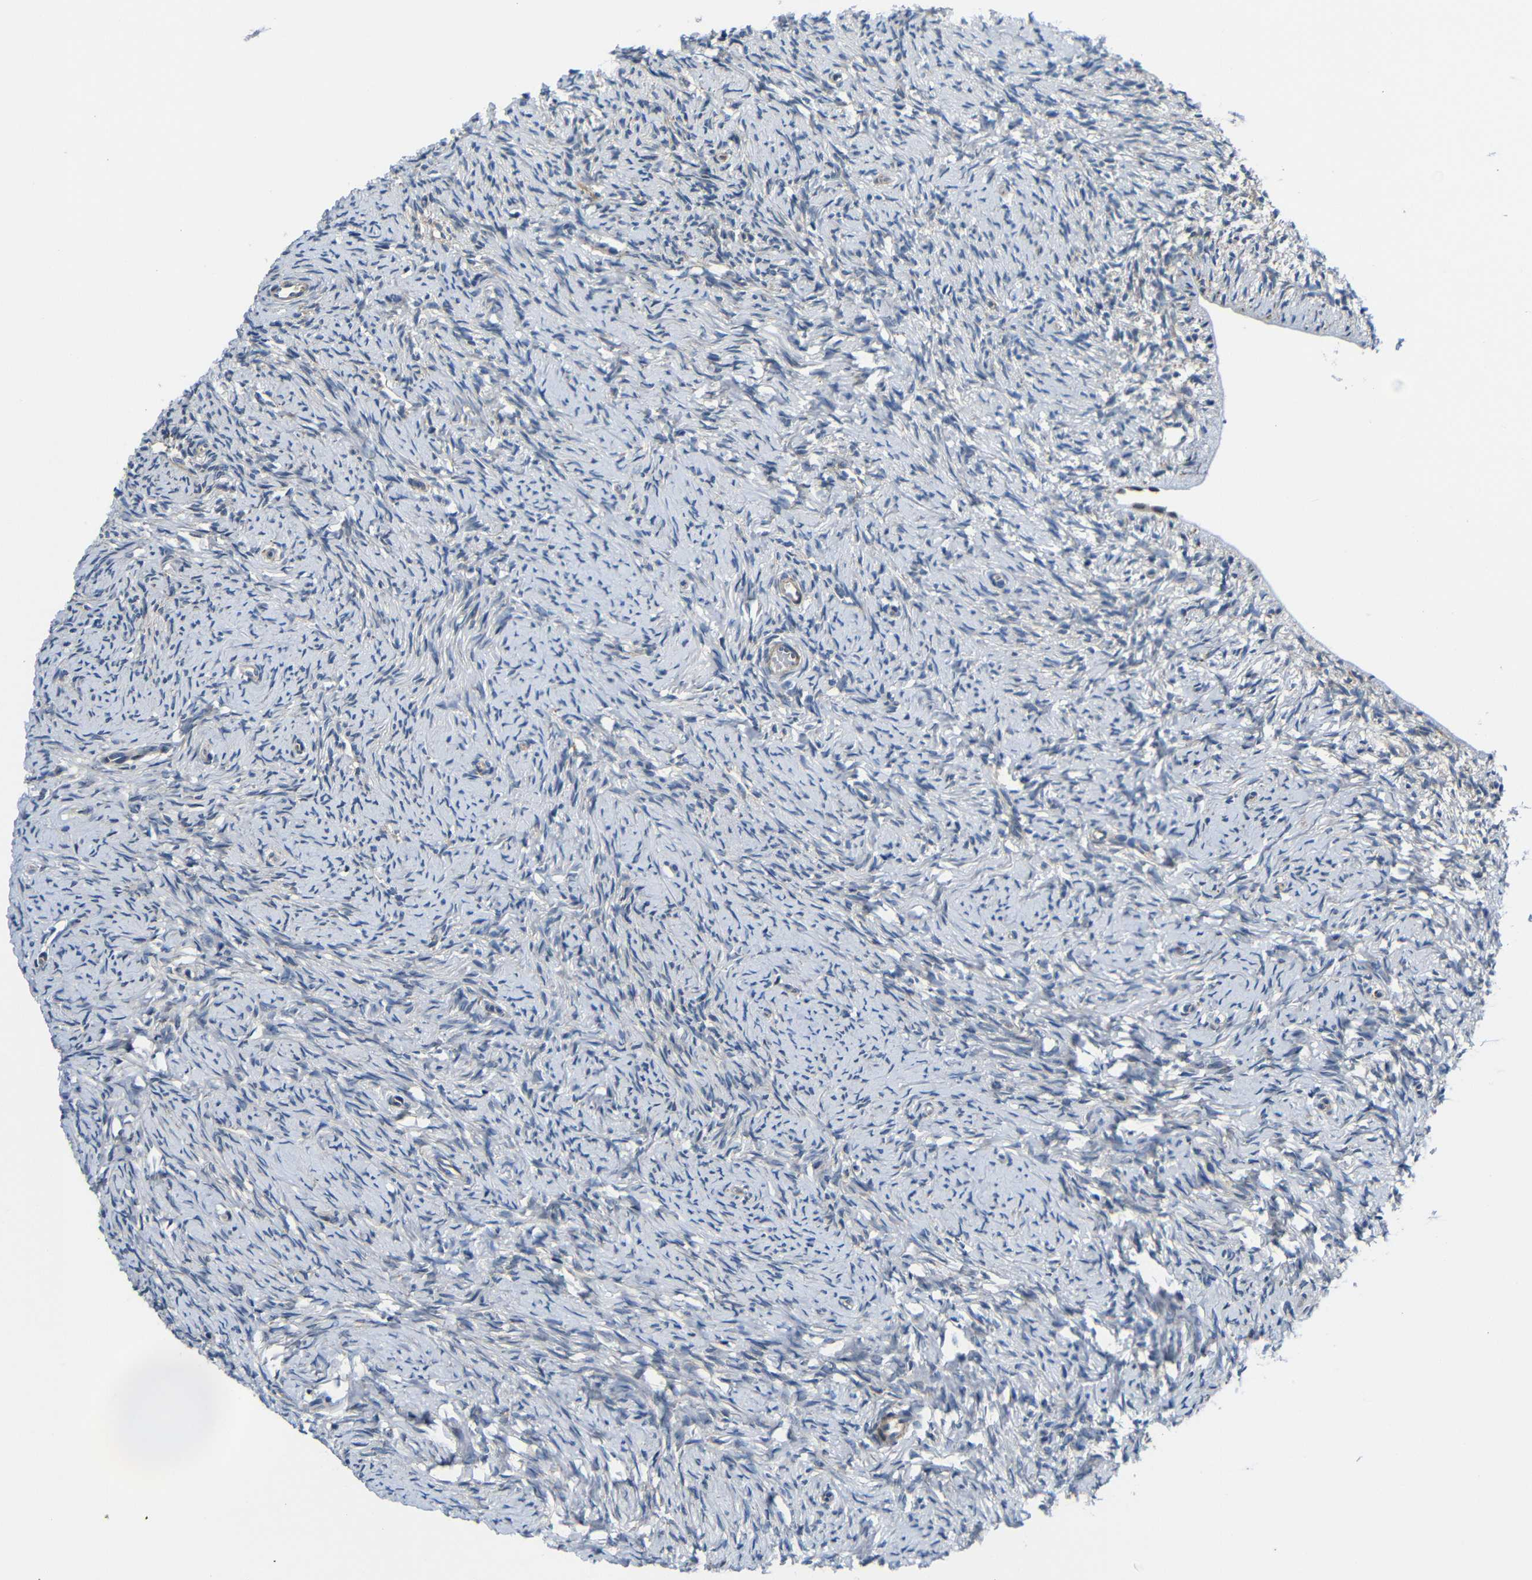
{"staining": {"intensity": "weak", "quantity": "25%-75%", "location": "cytoplasmic/membranous"}, "tissue": "ovary", "cell_type": "Ovarian stroma cells", "image_type": "normal", "snomed": [{"axis": "morphology", "description": "Normal tissue, NOS"}, {"axis": "topography", "description": "Ovary"}], "caption": "Immunohistochemistry (IHC) histopathology image of unremarkable human ovary stained for a protein (brown), which exhibits low levels of weak cytoplasmic/membranous staining in about 25%-75% of ovarian stroma cells.", "gene": "FKBP14", "patient": {"sex": "female", "age": 33}}